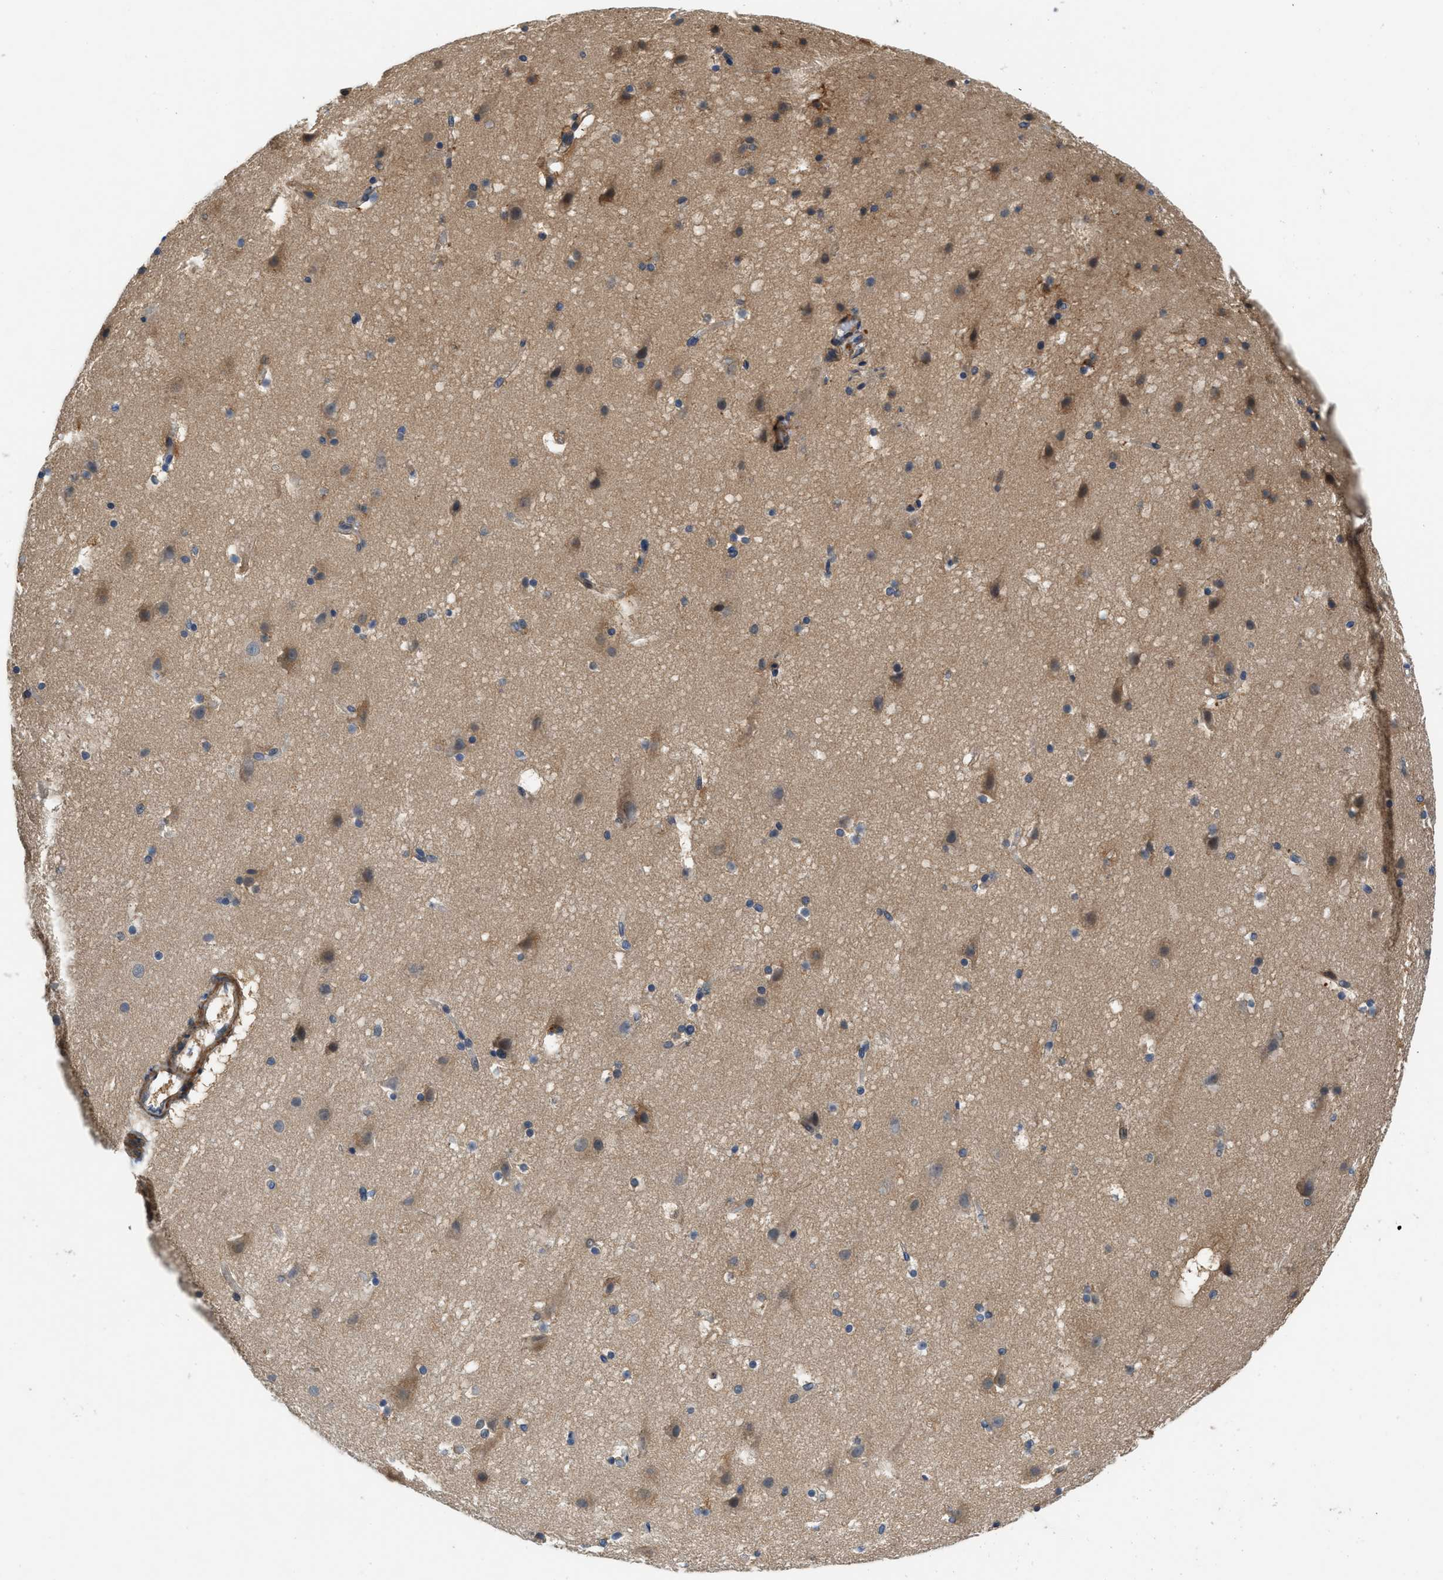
{"staining": {"intensity": "moderate", "quantity": "25%-75%", "location": "cytoplasmic/membranous"}, "tissue": "cerebral cortex", "cell_type": "Endothelial cells", "image_type": "normal", "snomed": [{"axis": "morphology", "description": "Normal tissue, NOS"}, {"axis": "topography", "description": "Cerebral cortex"}], "caption": "A brown stain shows moderate cytoplasmic/membranous staining of a protein in endothelial cells of benign human cerebral cortex. The staining was performed using DAB (3,3'-diaminobenzidine), with brown indicating positive protein expression. Nuclei are stained blue with hematoxylin.", "gene": "GPR31", "patient": {"sex": "male", "age": 45}}